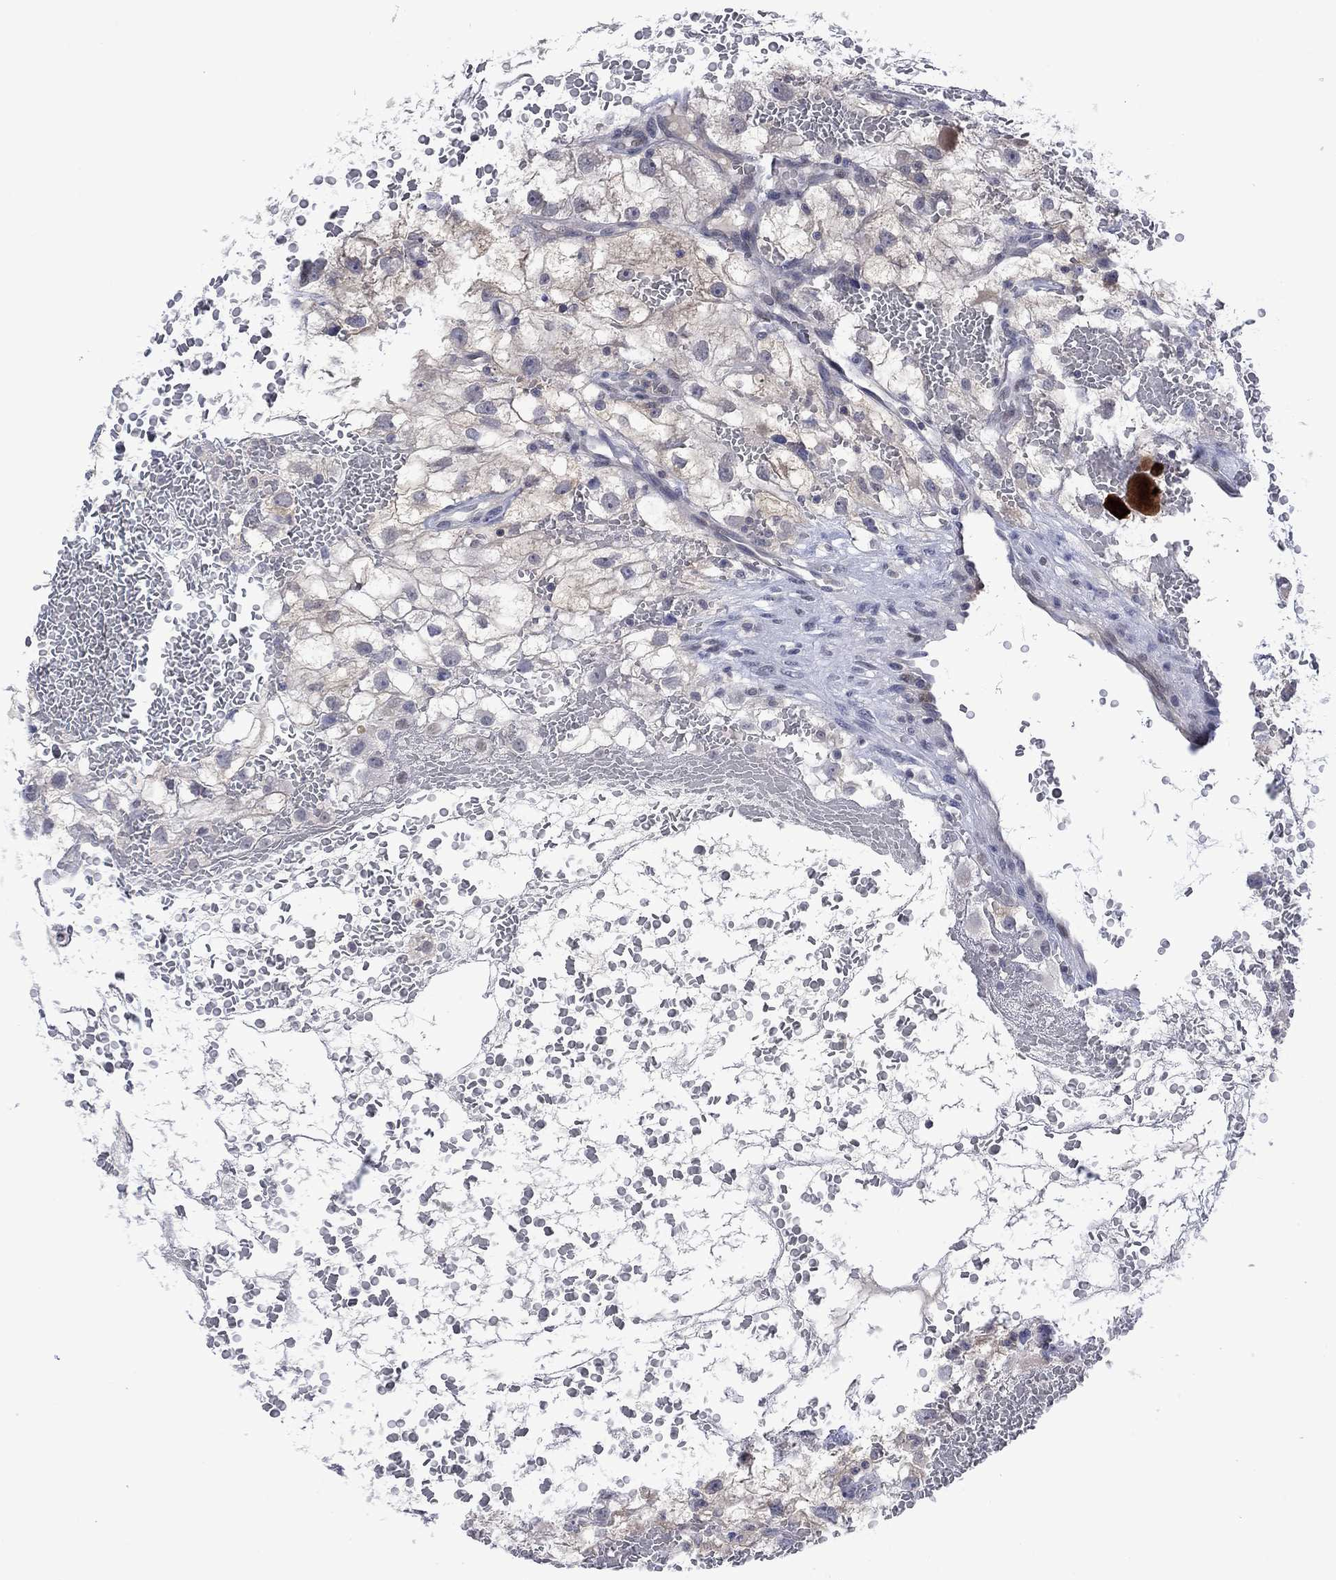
{"staining": {"intensity": "weak", "quantity": "25%-75%", "location": "cytoplasmic/membranous"}, "tissue": "renal cancer", "cell_type": "Tumor cells", "image_type": "cancer", "snomed": [{"axis": "morphology", "description": "Adenocarcinoma, NOS"}, {"axis": "topography", "description": "Kidney"}], "caption": "This is a histology image of immunohistochemistry staining of renal cancer, which shows weak positivity in the cytoplasmic/membranous of tumor cells.", "gene": "AGL", "patient": {"sex": "male", "age": 59}}